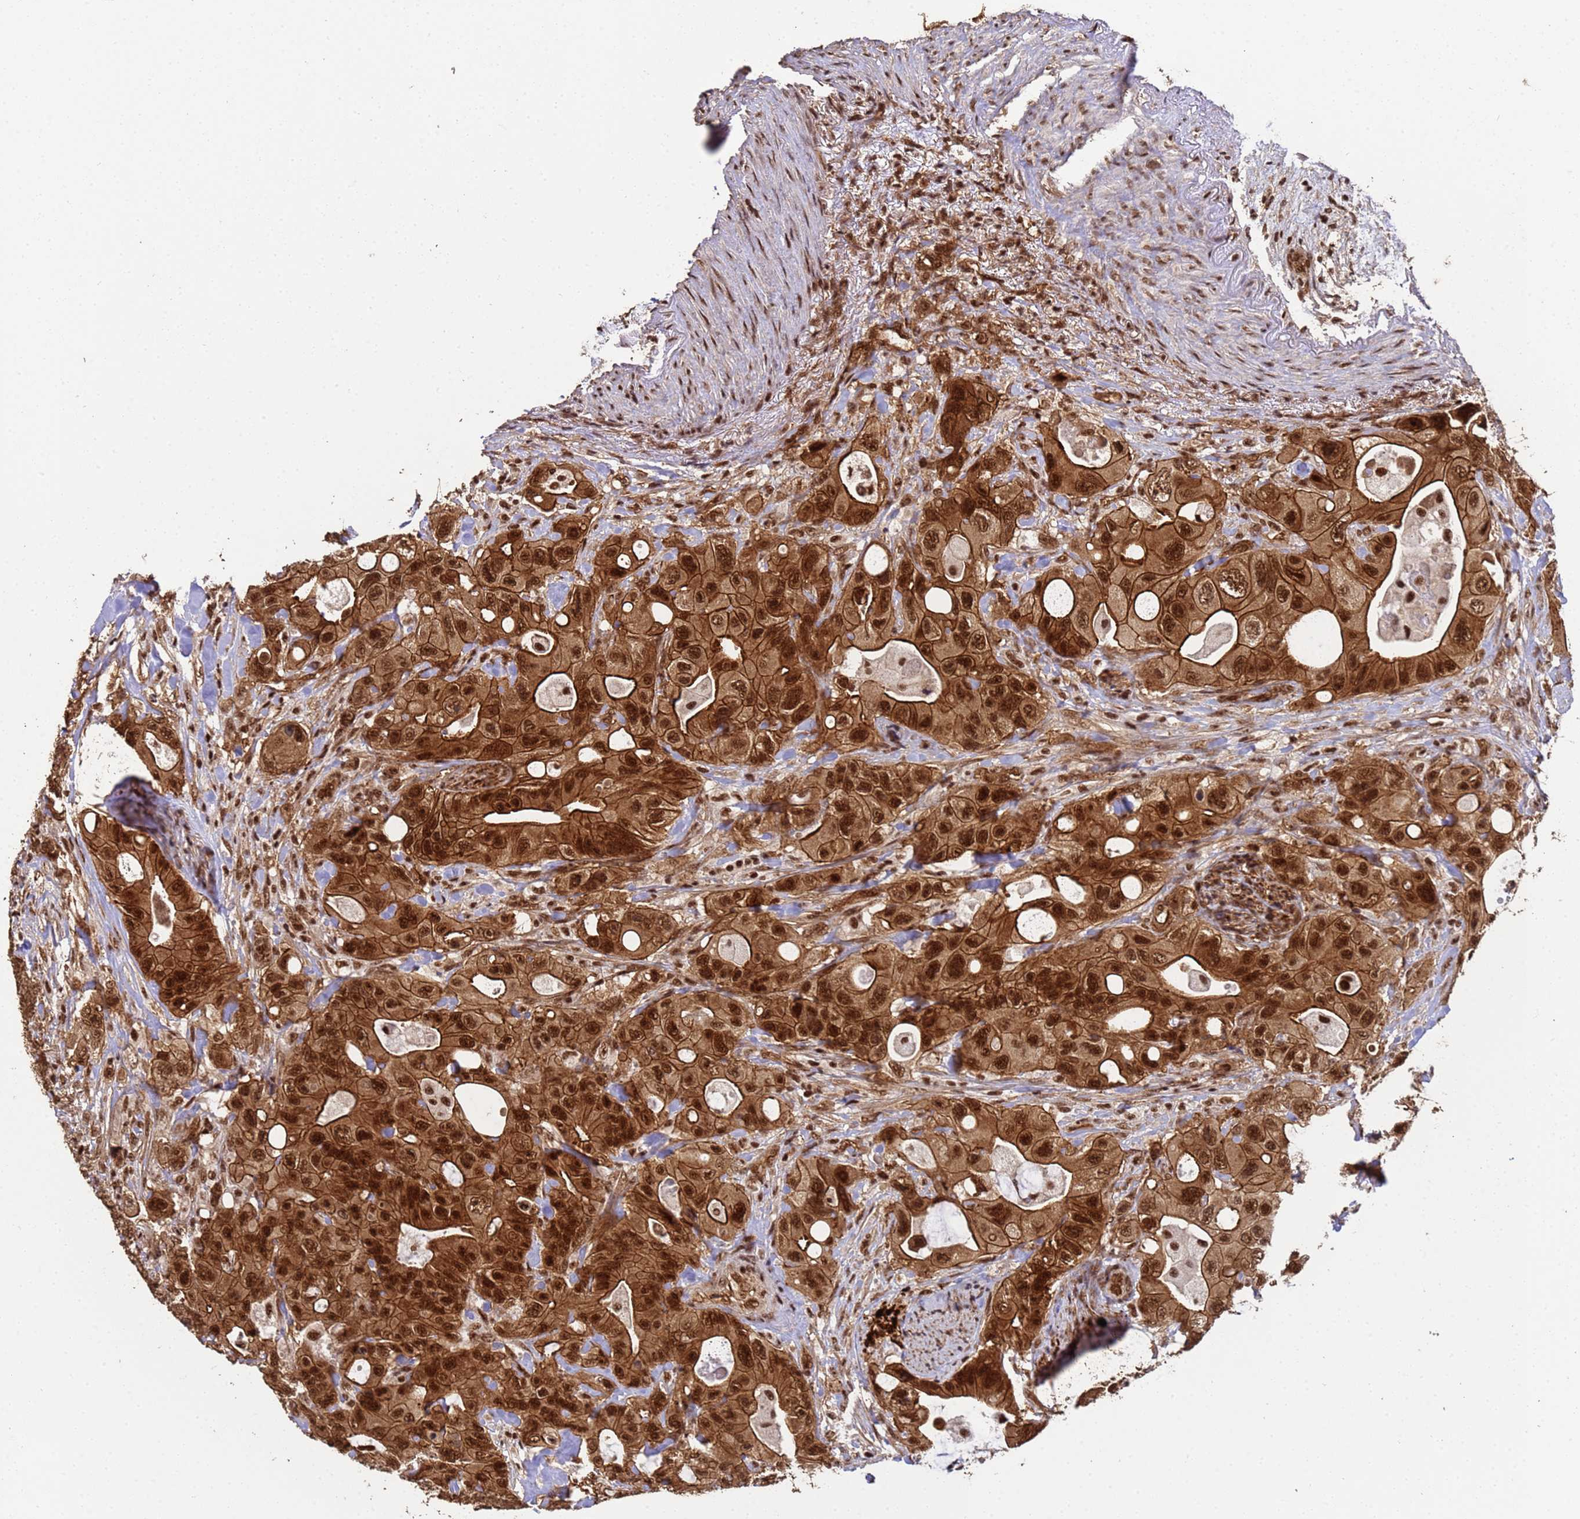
{"staining": {"intensity": "strong", "quantity": ">75%", "location": "cytoplasmic/membranous,nuclear"}, "tissue": "colorectal cancer", "cell_type": "Tumor cells", "image_type": "cancer", "snomed": [{"axis": "morphology", "description": "Adenocarcinoma, NOS"}, {"axis": "topography", "description": "Colon"}], "caption": "High-power microscopy captured an IHC image of colorectal adenocarcinoma, revealing strong cytoplasmic/membranous and nuclear expression in approximately >75% of tumor cells.", "gene": "SYF2", "patient": {"sex": "female", "age": 46}}